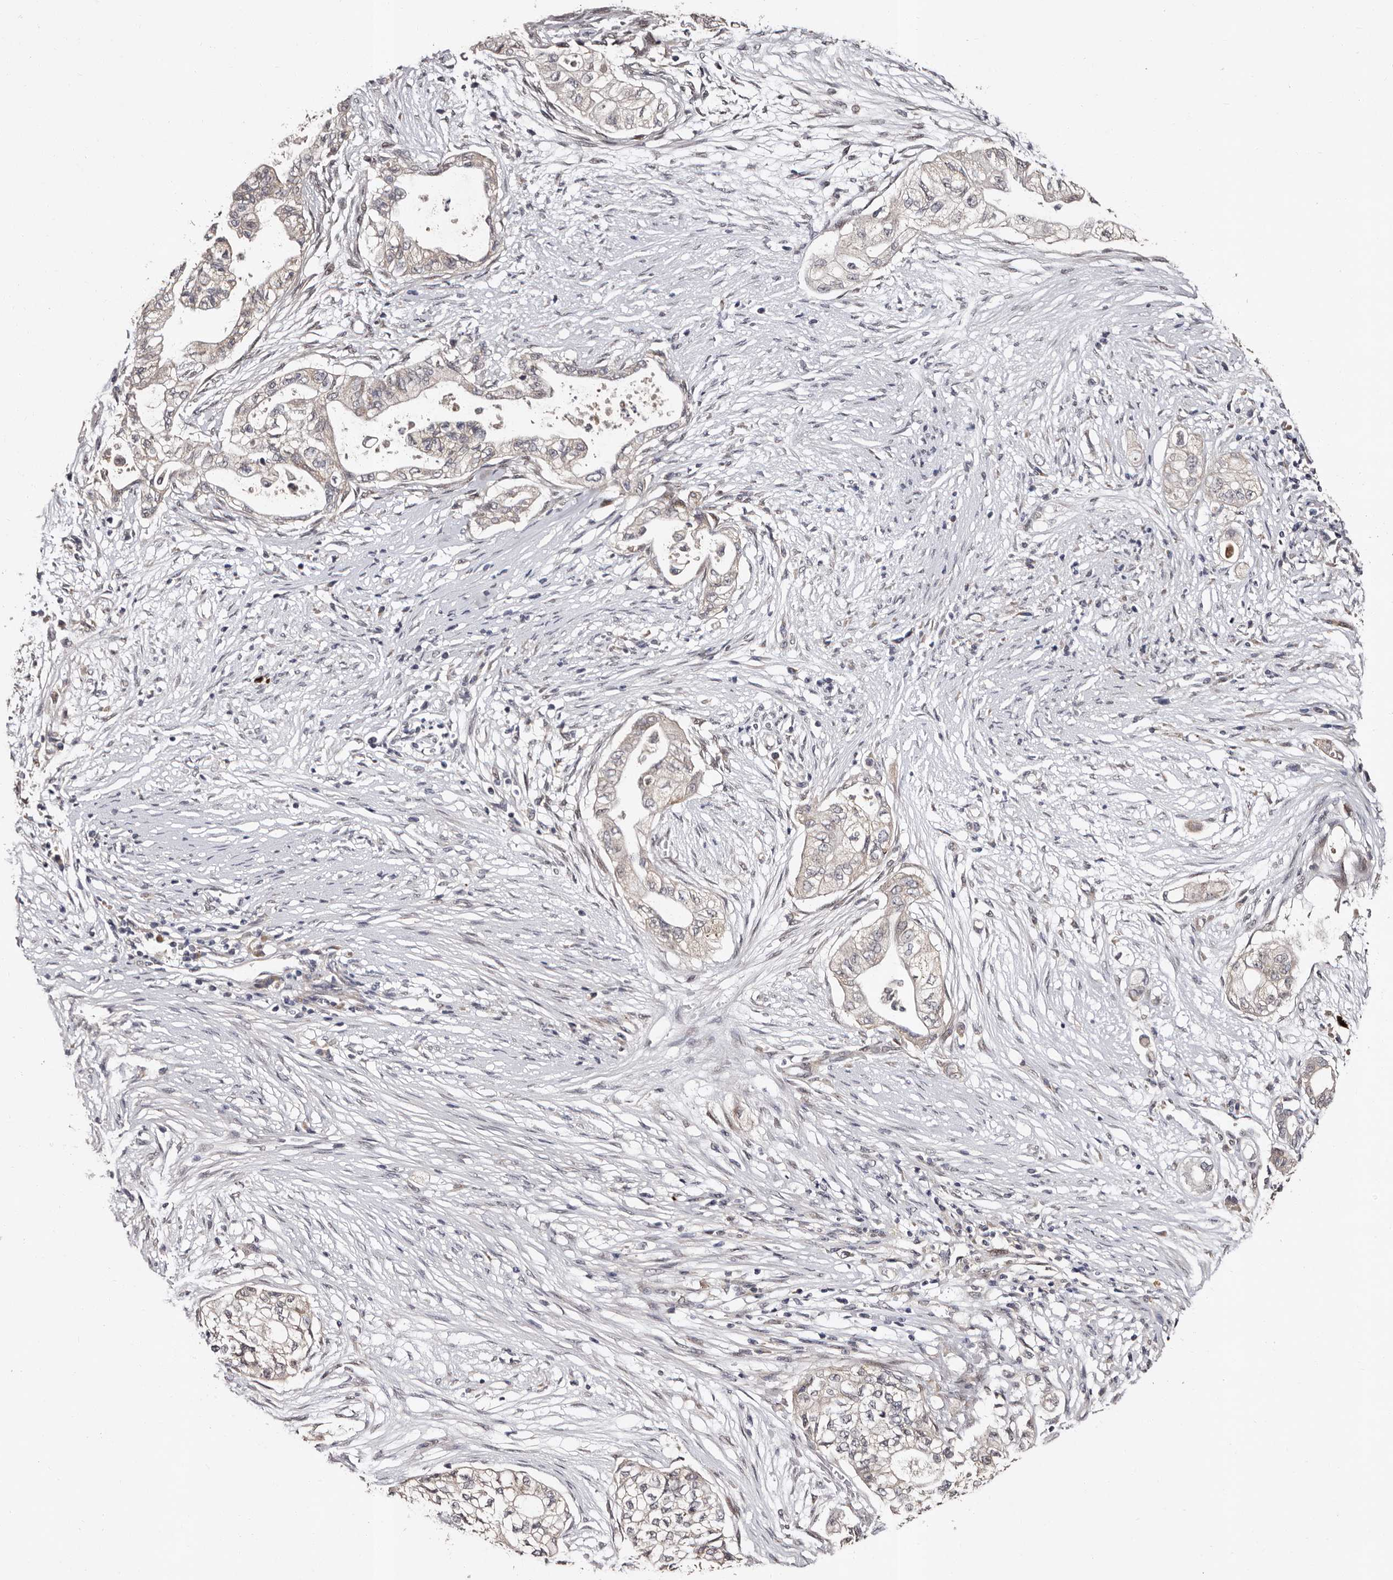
{"staining": {"intensity": "moderate", "quantity": "<25%", "location": "cytoplasmic/membranous"}, "tissue": "pancreatic cancer", "cell_type": "Tumor cells", "image_type": "cancer", "snomed": [{"axis": "morphology", "description": "Adenocarcinoma, NOS"}, {"axis": "topography", "description": "Pancreas"}], "caption": "Immunohistochemical staining of pancreatic cancer (adenocarcinoma) displays moderate cytoplasmic/membranous protein staining in about <25% of tumor cells. The staining was performed using DAB, with brown indicating positive protein expression. Nuclei are stained blue with hematoxylin.", "gene": "FAM91A1", "patient": {"sex": "male", "age": 72}}